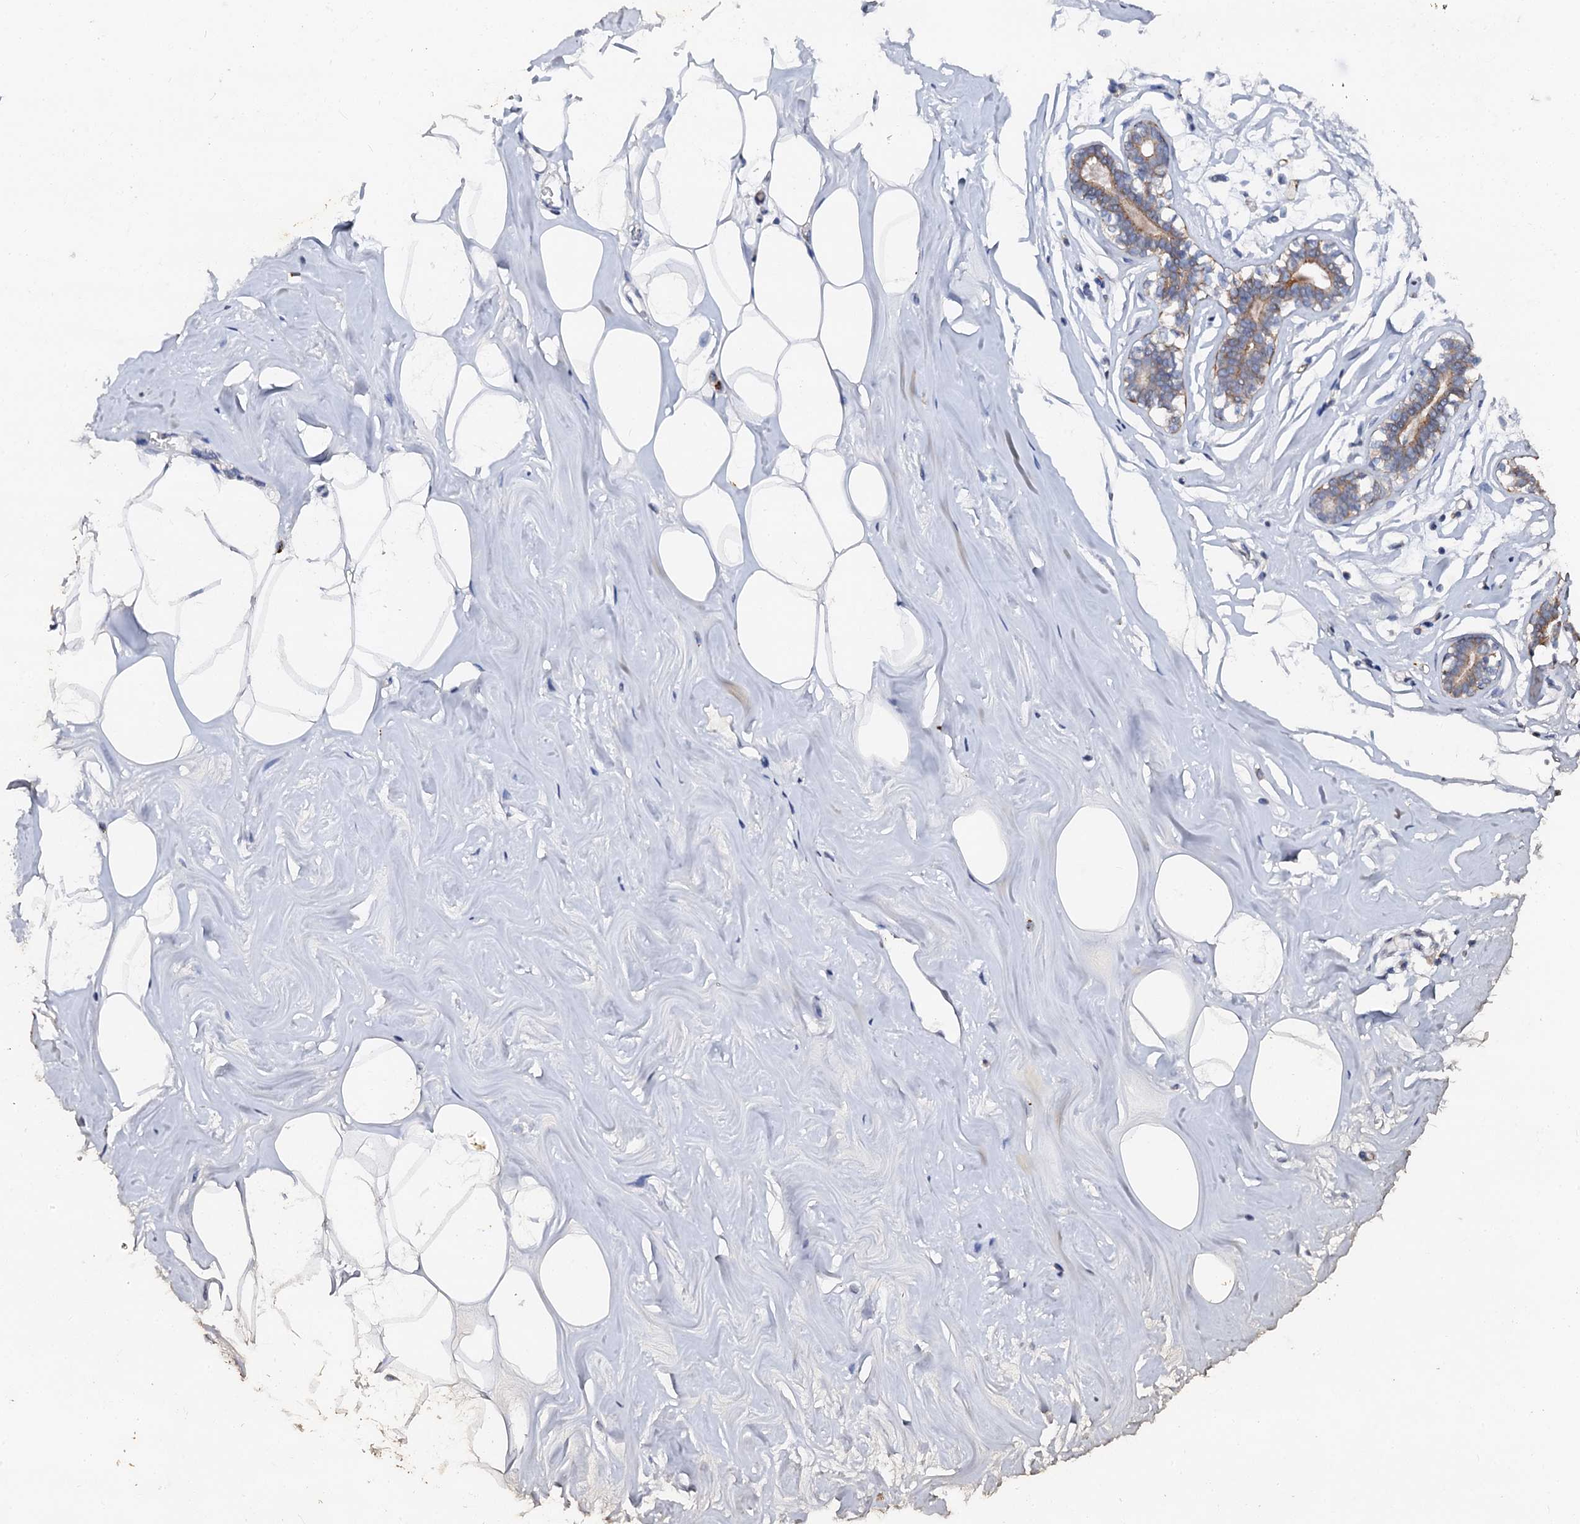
{"staining": {"intensity": "moderate", "quantity": ">75%", "location": "cytoplasmic/membranous"}, "tissue": "adipose tissue", "cell_type": "Adipocytes", "image_type": "normal", "snomed": [{"axis": "morphology", "description": "Normal tissue, NOS"}, {"axis": "morphology", "description": "Fibrosis, NOS"}, {"axis": "topography", "description": "Breast"}, {"axis": "topography", "description": "Adipose tissue"}], "caption": "Immunohistochemical staining of unremarkable human adipose tissue reveals moderate cytoplasmic/membranous protein expression in about >75% of adipocytes.", "gene": "VPS36", "patient": {"sex": "female", "age": 39}}